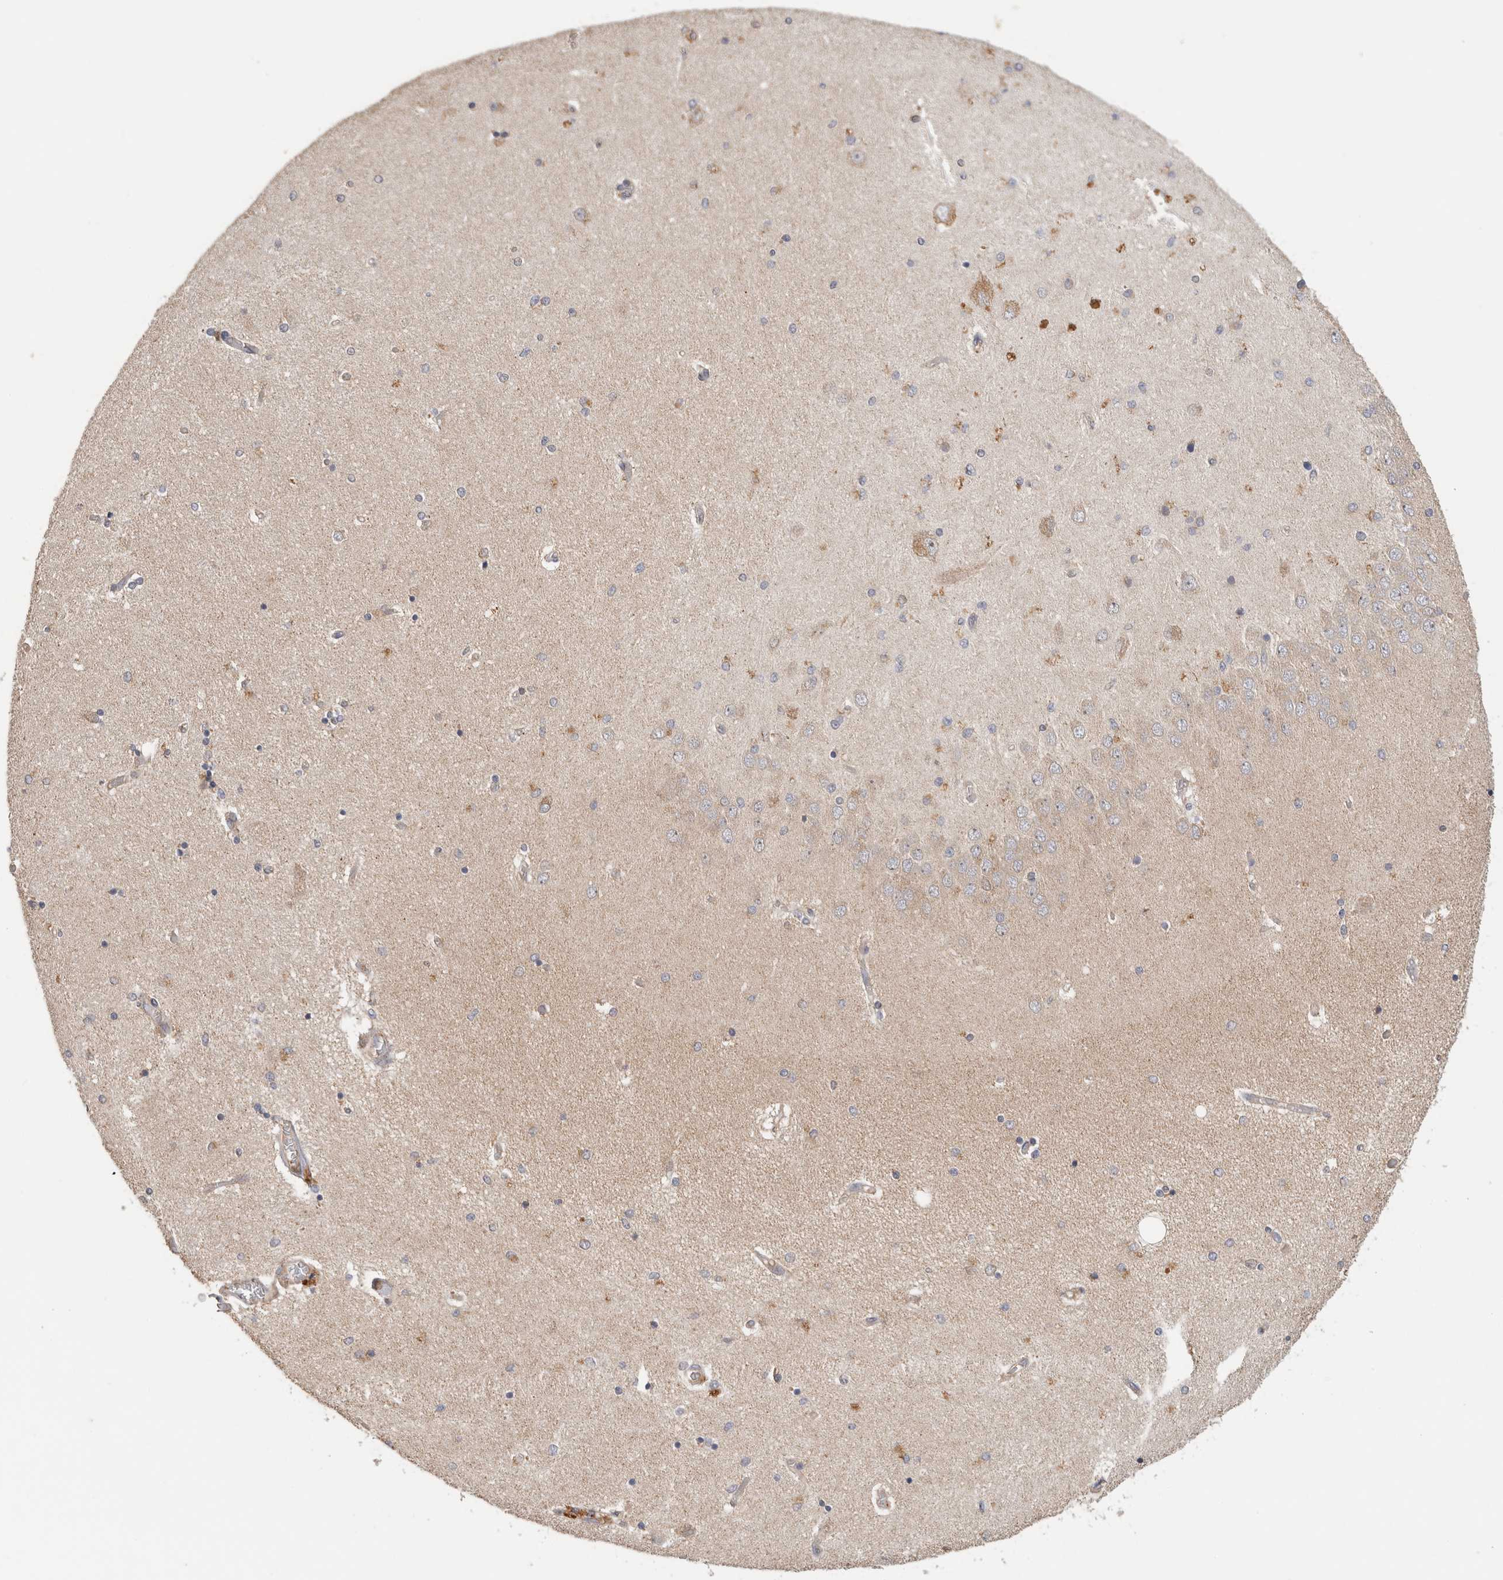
{"staining": {"intensity": "moderate", "quantity": "<25%", "location": "cytoplasmic/membranous"}, "tissue": "hippocampus", "cell_type": "Glial cells", "image_type": "normal", "snomed": [{"axis": "morphology", "description": "Normal tissue, NOS"}, {"axis": "topography", "description": "Hippocampus"}], "caption": "Brown immunohistochemical staining in unremarkable hippocampus shows moderate cytoplasmic/membranous expression in approximately <25% of glial cells.", "gene": "C8orf44", "patient": {"sex": "female", "age": 54}}